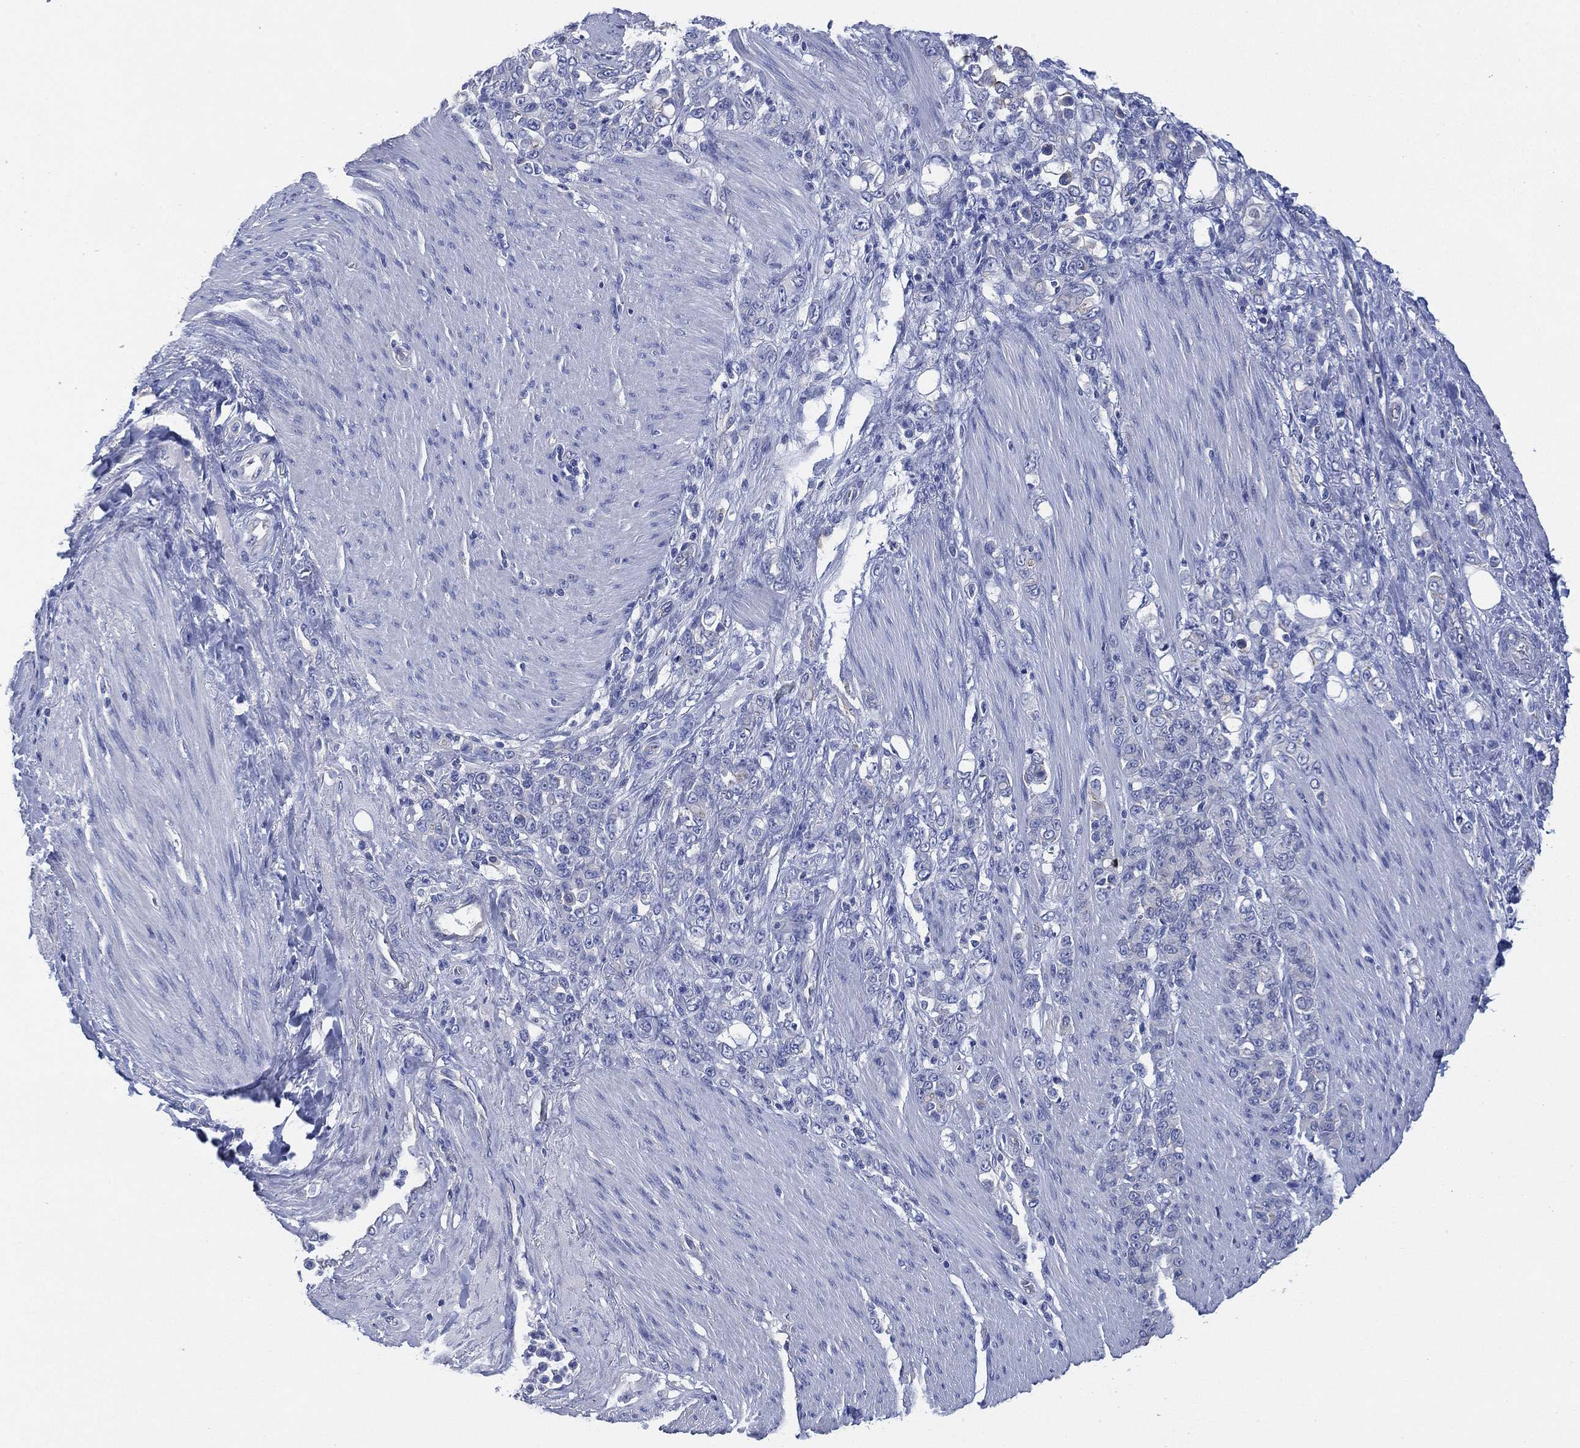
{"staining": {"intensity": "negative", "quantity": "none", "location": "none"}, "tissue": "stomach cancer", "cell_type": "Tumor cells", "image_type": "cancer", "snomed": [{"axis": "morphology", "description": "Adenocarcinoma, NOS"}, {"axis": "topography", "description": "Stomach"}], "caption": "Immunohistochemistry photomicrograph of neoplastic tissue: human stomach cancer stained with DAB exhibits no significant protein staining in tumor cells.", "gene": "CCDC70", "patient": {"sex": "female", "age": 79}}